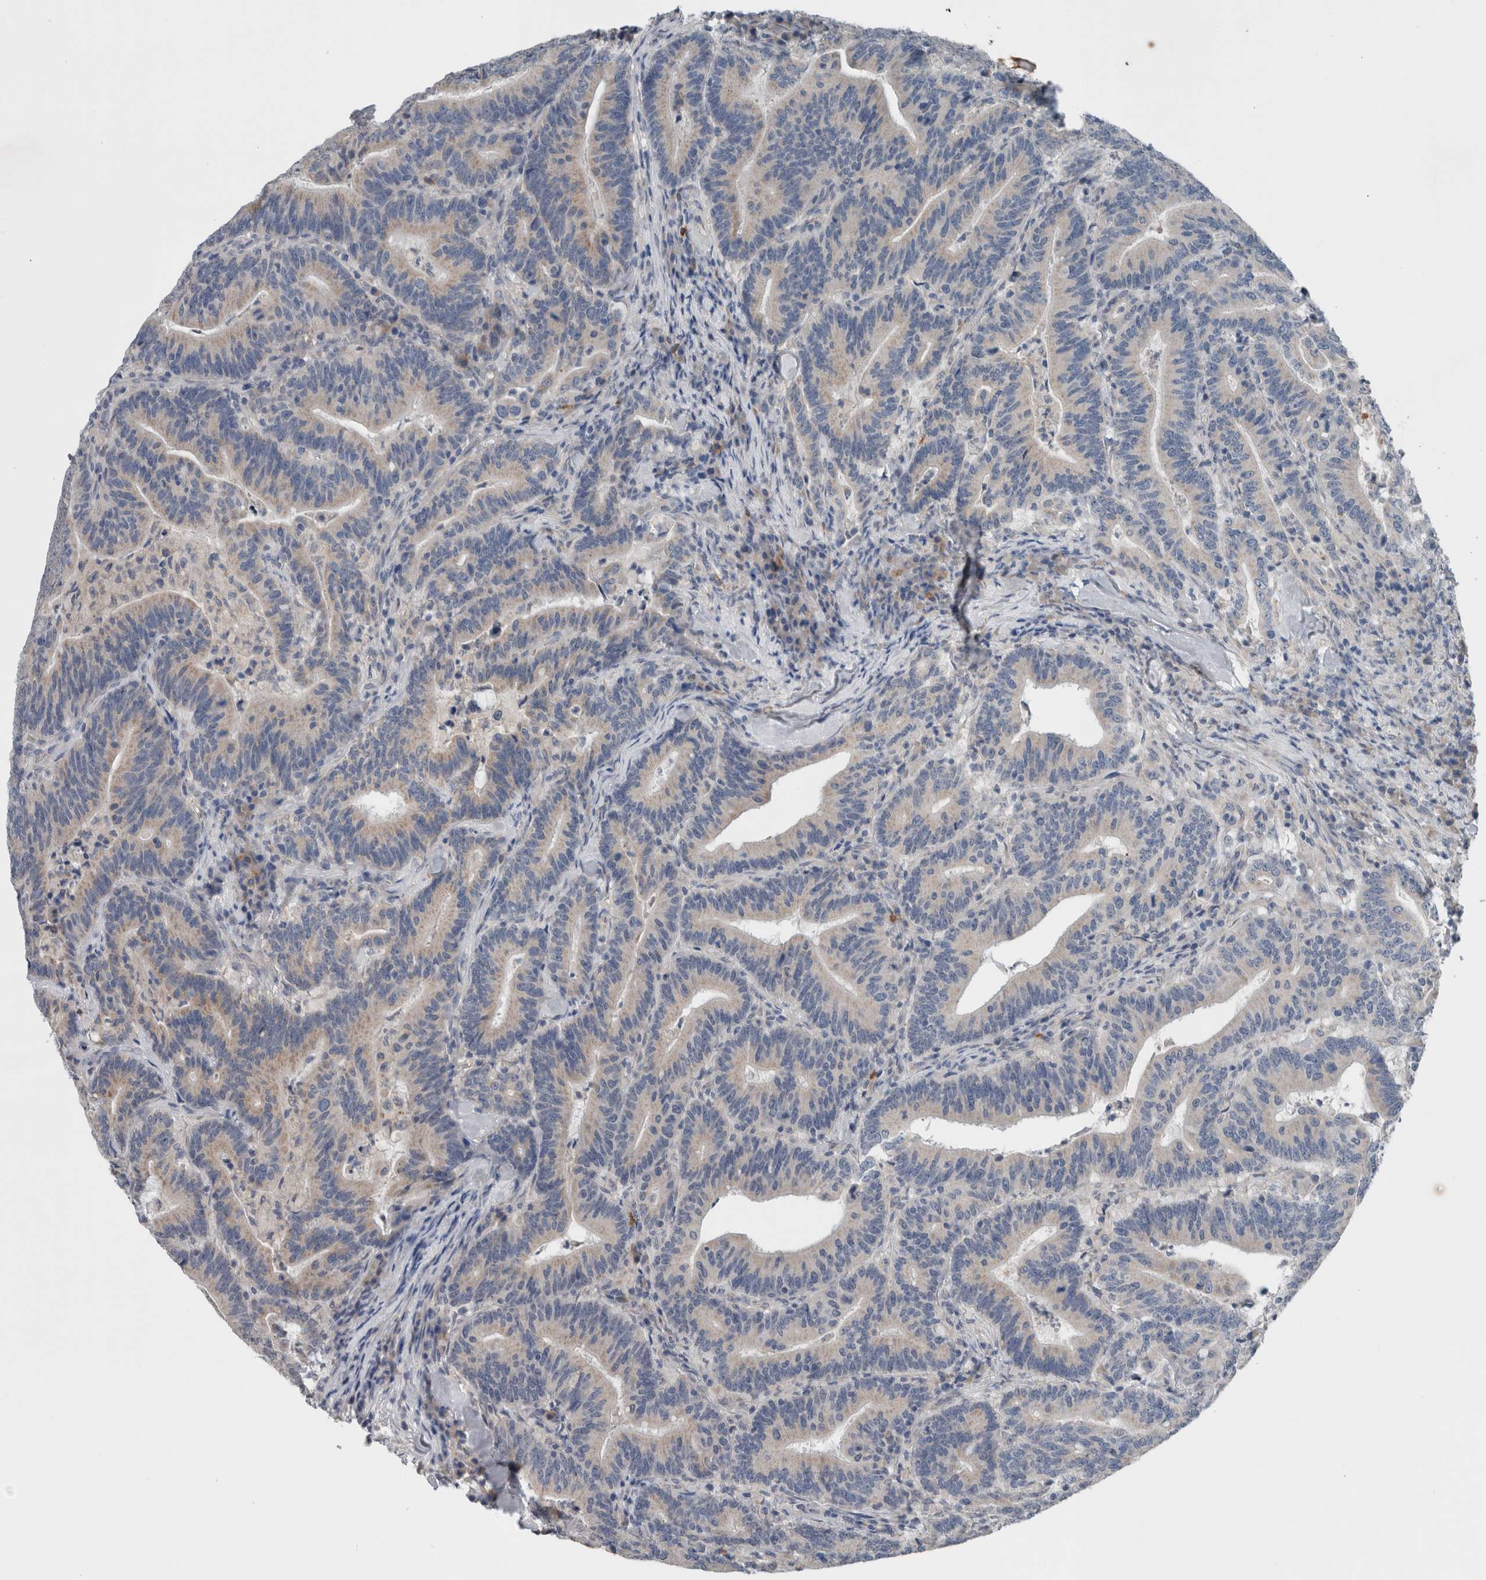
{"staining": {"intensity": "weak", "quantity": "25%-75%", "location": "cytoplasmic/membranous"}, "tissue": "colorectal cancer", "cell_type": "Tumor cells", "image_type": "cancer", "snomed": [{"axis": "morphology", "description": "Adenocarcinoma, NOS"}, {"axis": "topography", "description": "Colon"}], "caption": "The micrograph demonstrates immunohistochemical staining of colorectal cancer (adenocarcinoma). There is weak cytoplasmic/membranous staining is seen in approximately 25%-75% of tumor cells.", "gene": "CRNN", "patient": {"sex": "female", "age": 66}}